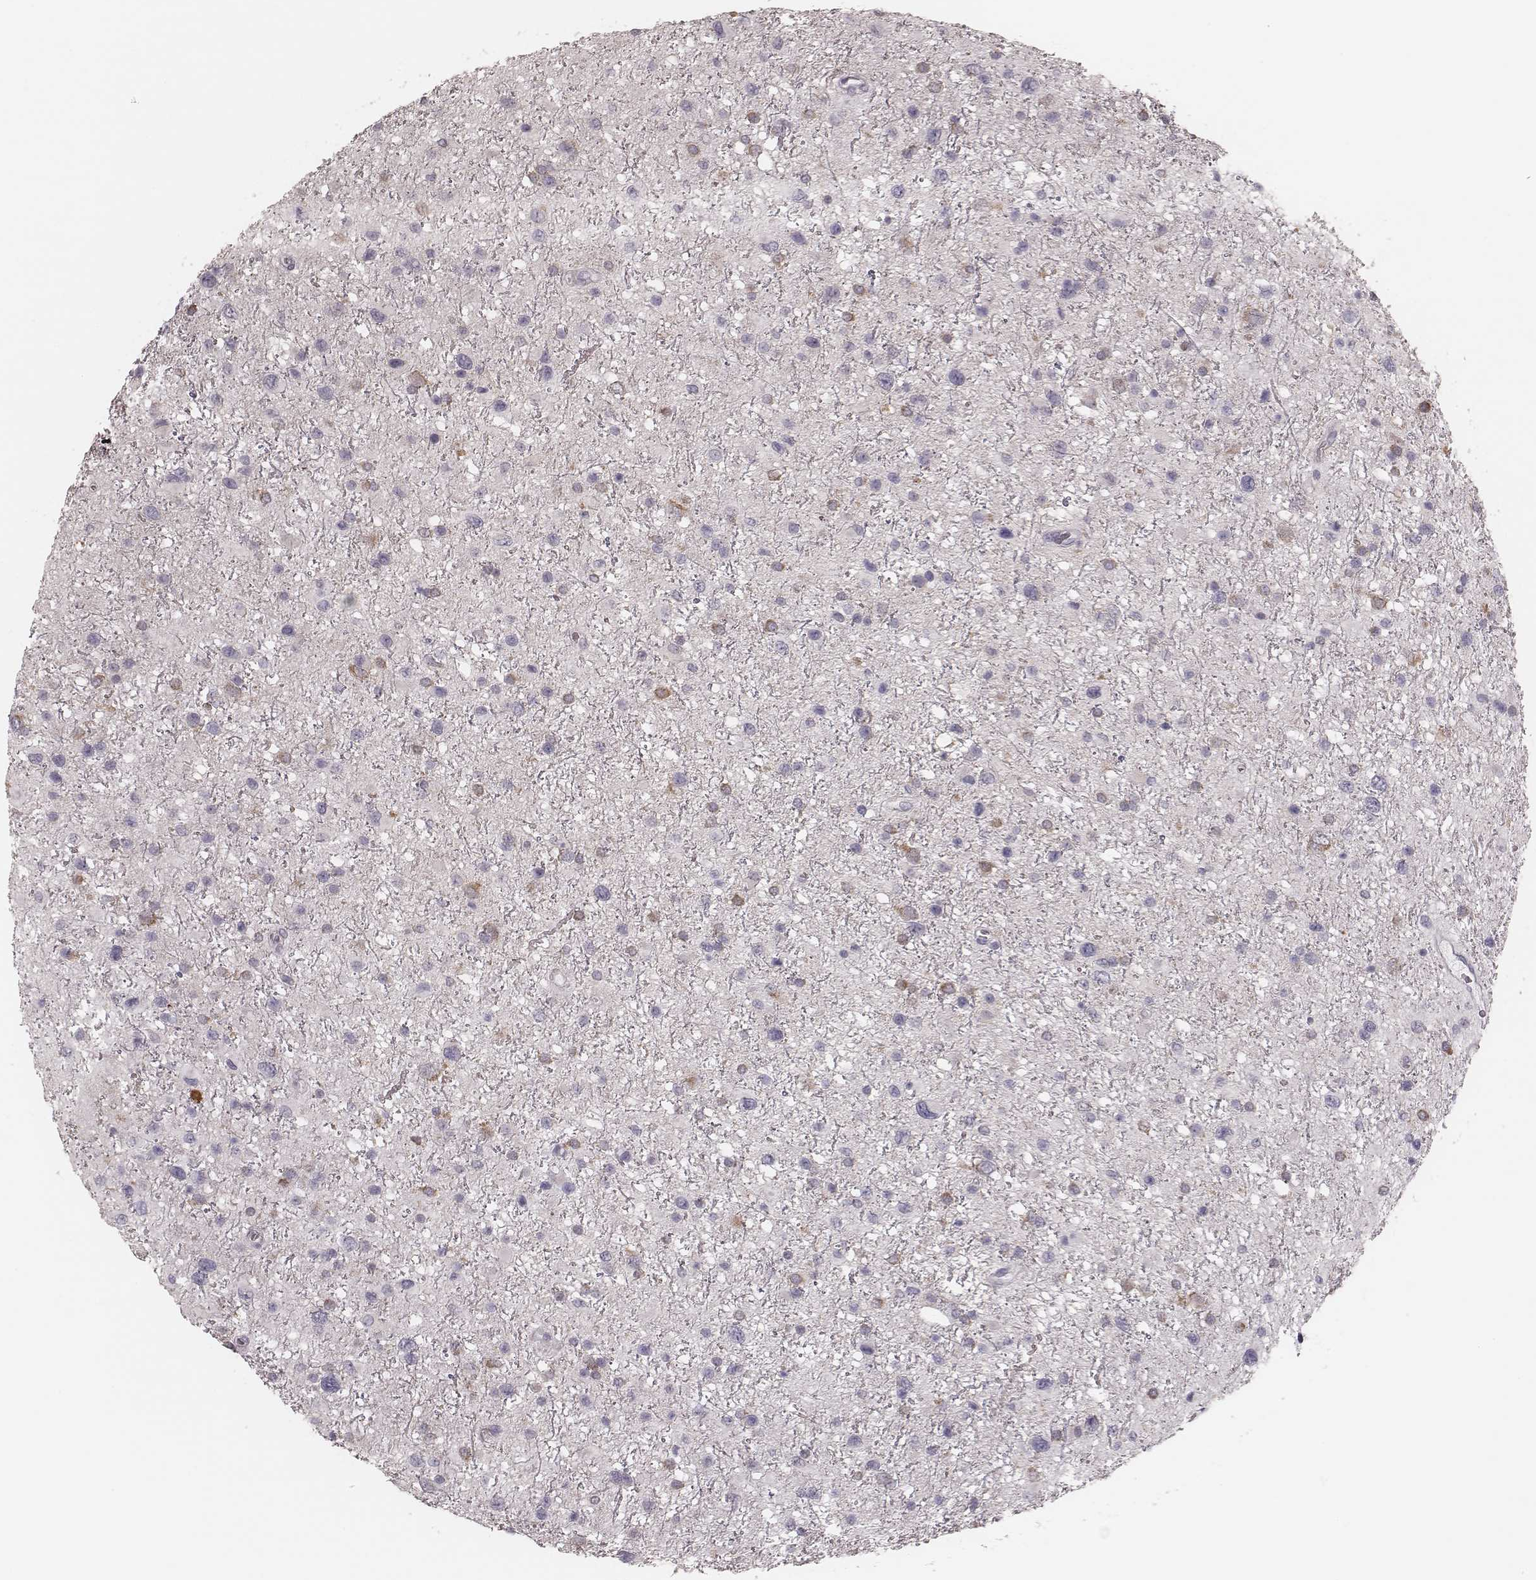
{"staining": {"intensity": "negative", "quantity": "none", "location": "none"}, "tissue": "glioma", "cell_type": "Tumor cells", "image_type": "cancer", "snomed": [{"axis": "morphology", "description": "Glioma, malignant, Low grade"}, {"axis": "topography", "description": "Brain"}], "caption": "Immunohistochemistry histopathology image of human malignant glioma (low-grade) stained for a protein (brown), which exhibits no staining in tumor cells.", "gene": "KIF5C", "patient": {"sex": "female", "age": 32}}